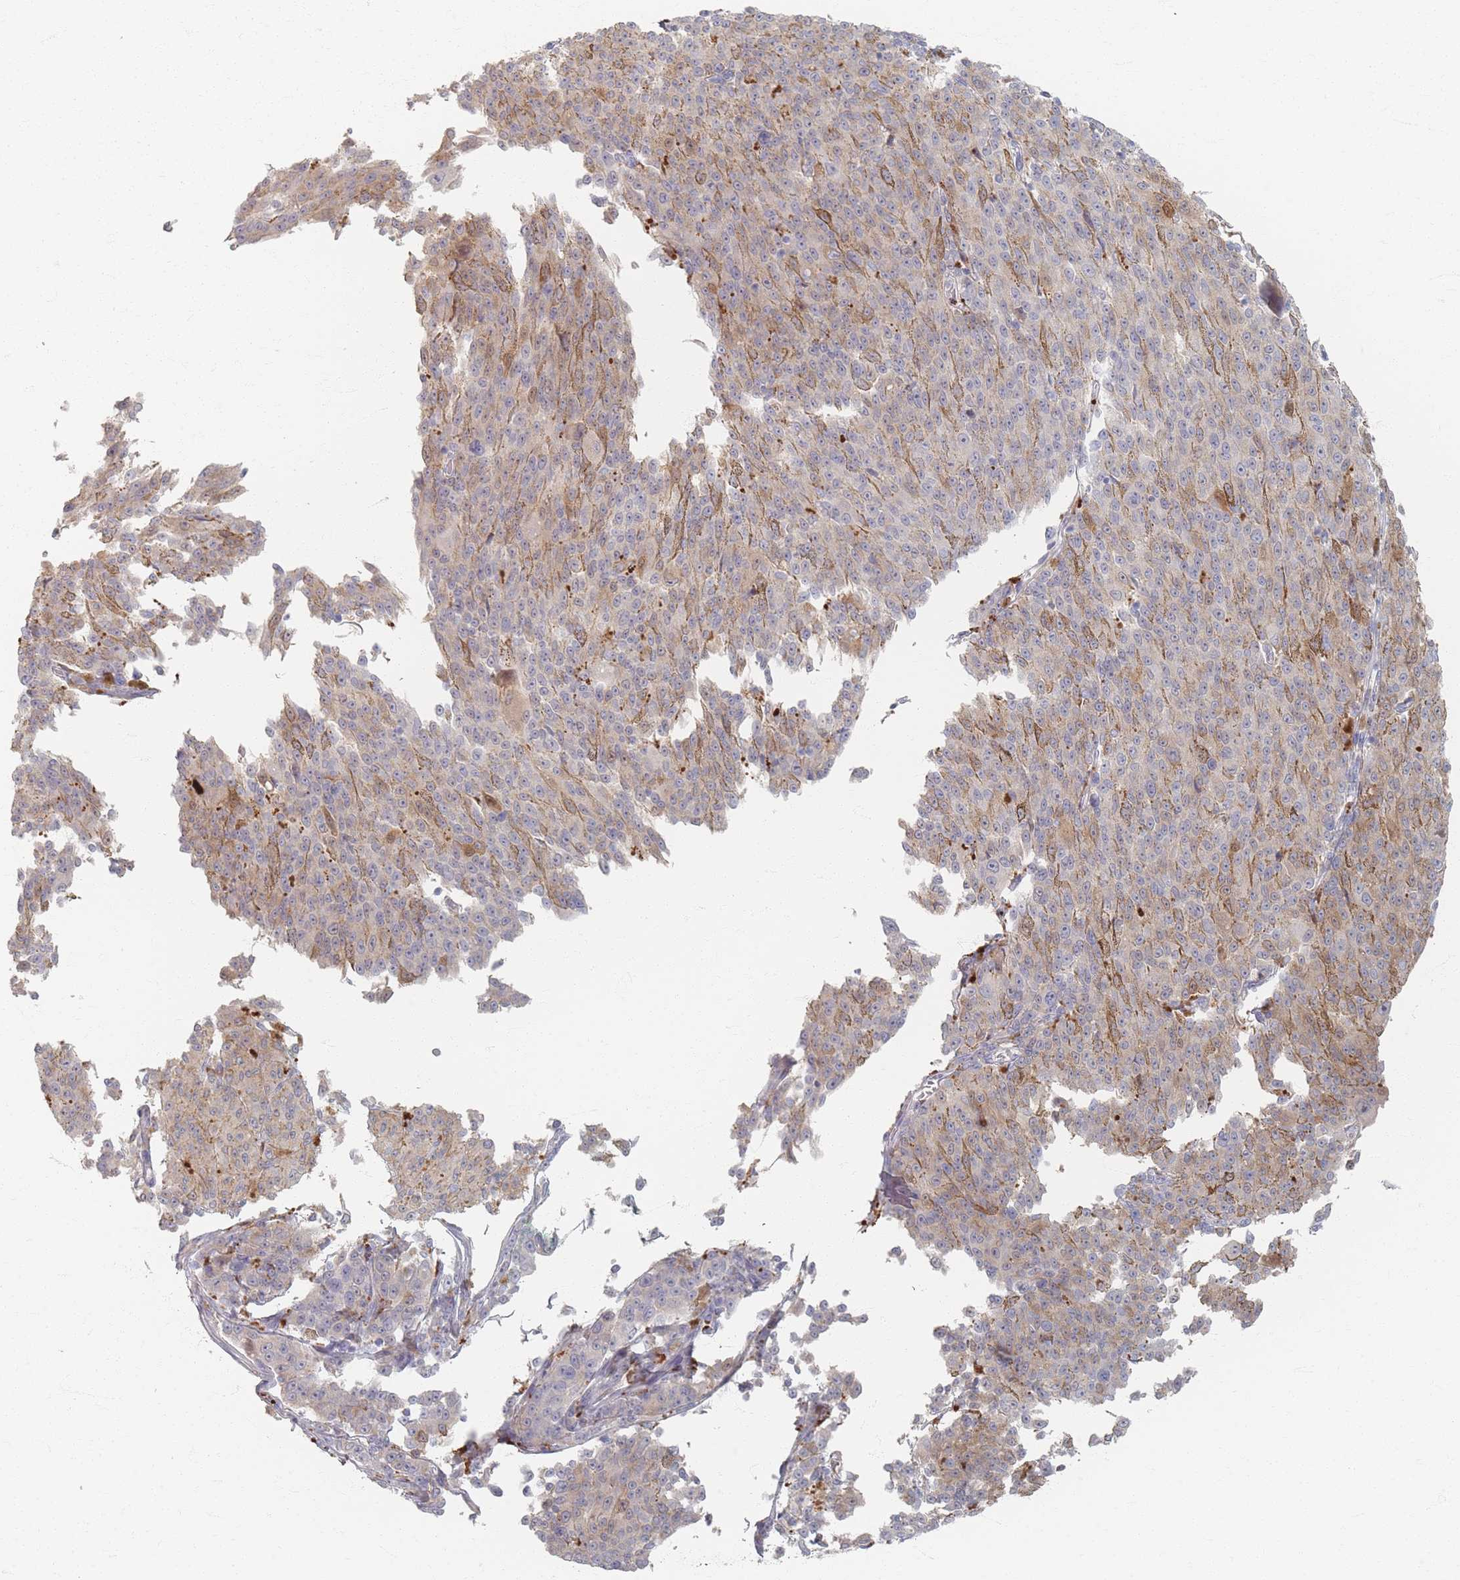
{"staining": {"intensity": "weak", "quantity": "25%-75%", "location": "cytoplasmic/membranous"}, "tissue": "melanoma", "cell_type": "Tumor cells", "image_type": "cancer", "snomed": [{"axis": "morphology", "description": "Malignant melanoma, NOS"}, {"axis": "topography", "description": "Skin"}], "caption": "IHC photomicrograph of human malignant melanoma stained for a protein (brown), which shows low levels of weak cytoplasmic/membranous positivity in about 25%-75% of tumor cells.", "gene": "SLC2A11", "patient": {"sex": "female", "age": 52}}